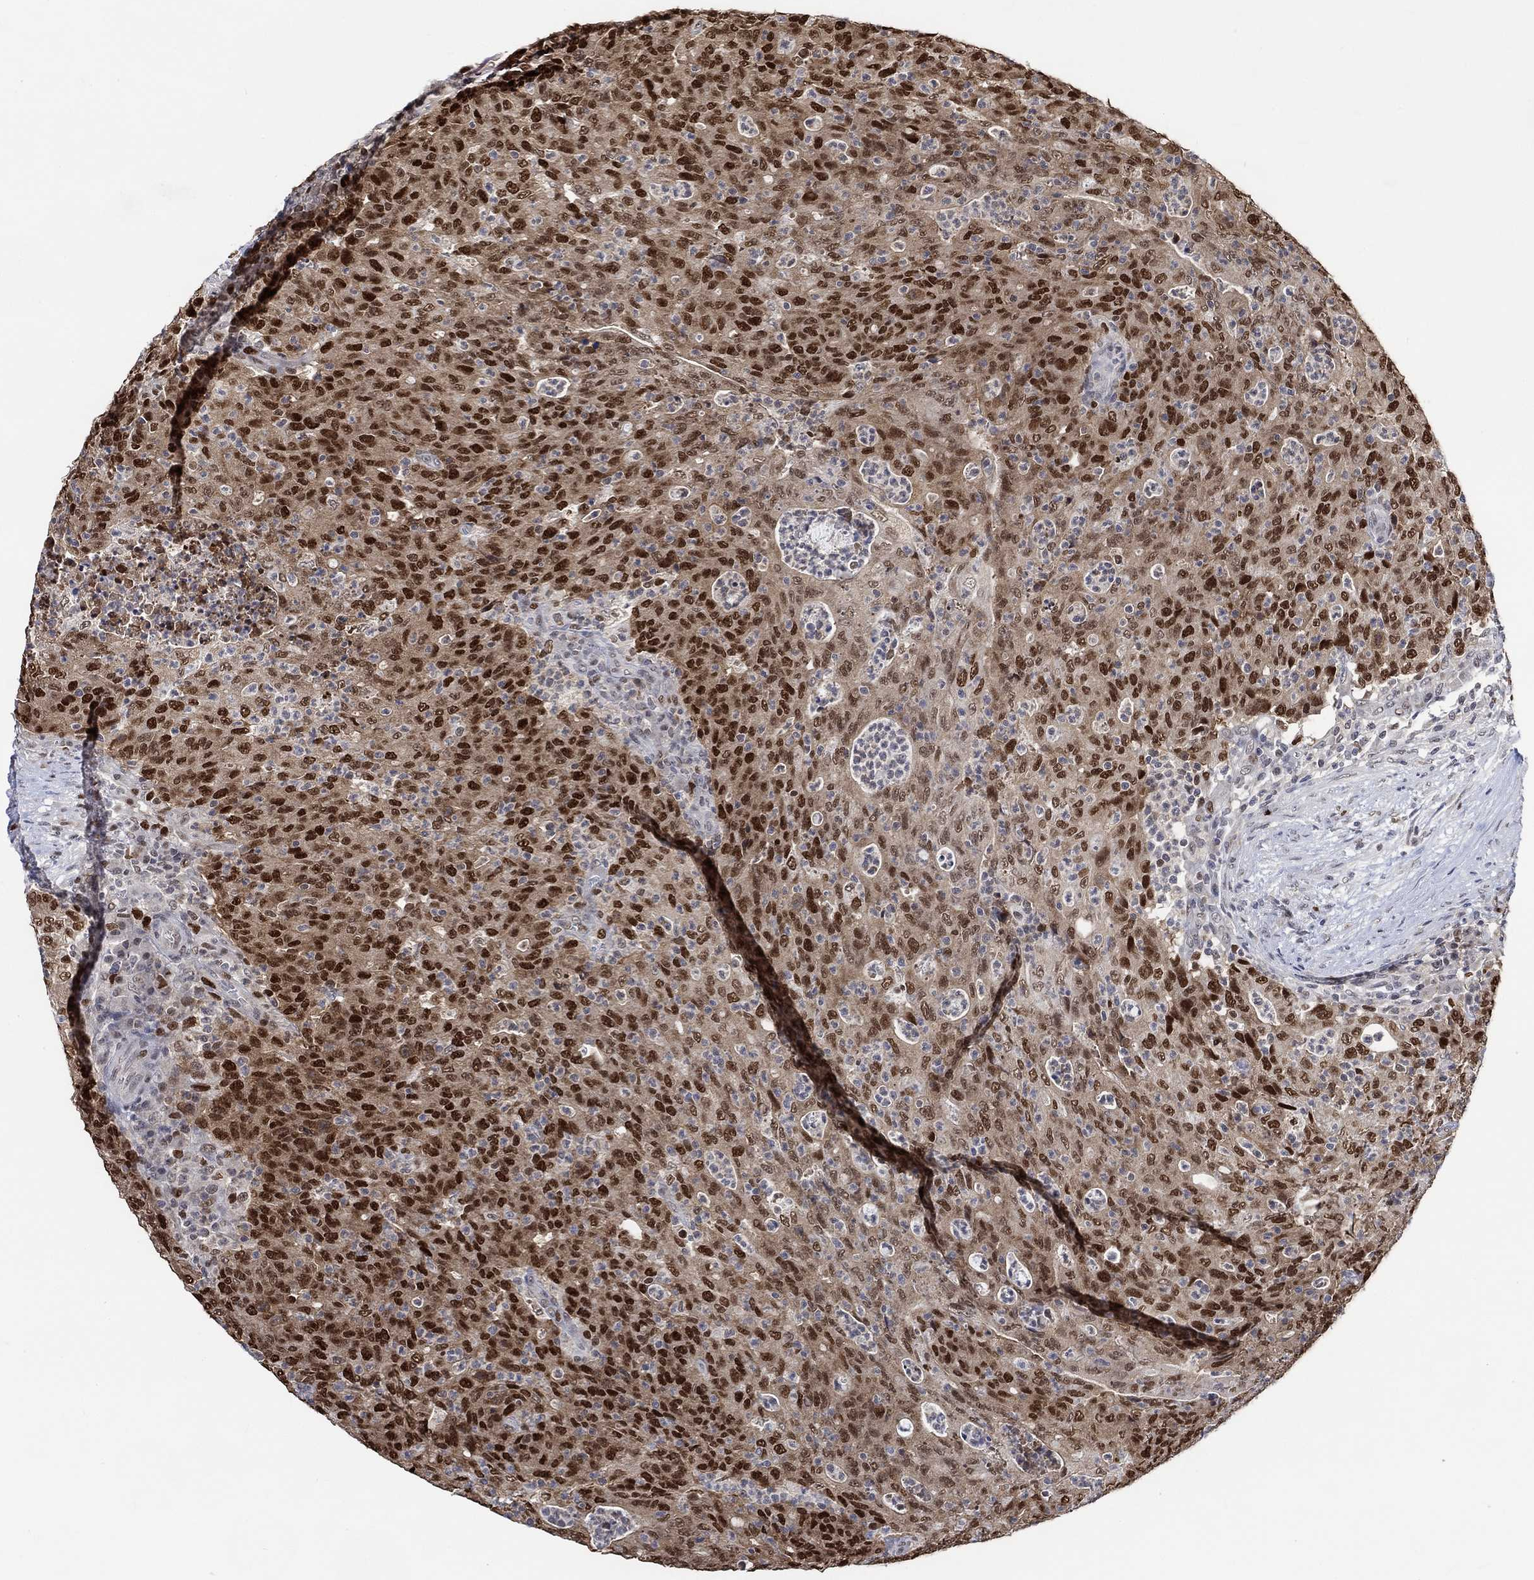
{"staining": {"intensity": "strong", "quantity": "25%-75%", "location": "nuclear"}, "tissue": "colorectal cancer", "cell_type": "Tumor cells", "image_type": "cancer", "snomed": [{"axis": "morphology", "description": "Adenocarcinoma, NOS"}, {"axis": "topography", "description": "Colon"}], "caption": "Colorectal adenocarcinoma was stained to show a protein in brown. There is high levels of strong nuclear staining in about 25%-75% of tumor cells.", "gene": "RAD54L2", "patient": {"sex": "male", "age": 70}}